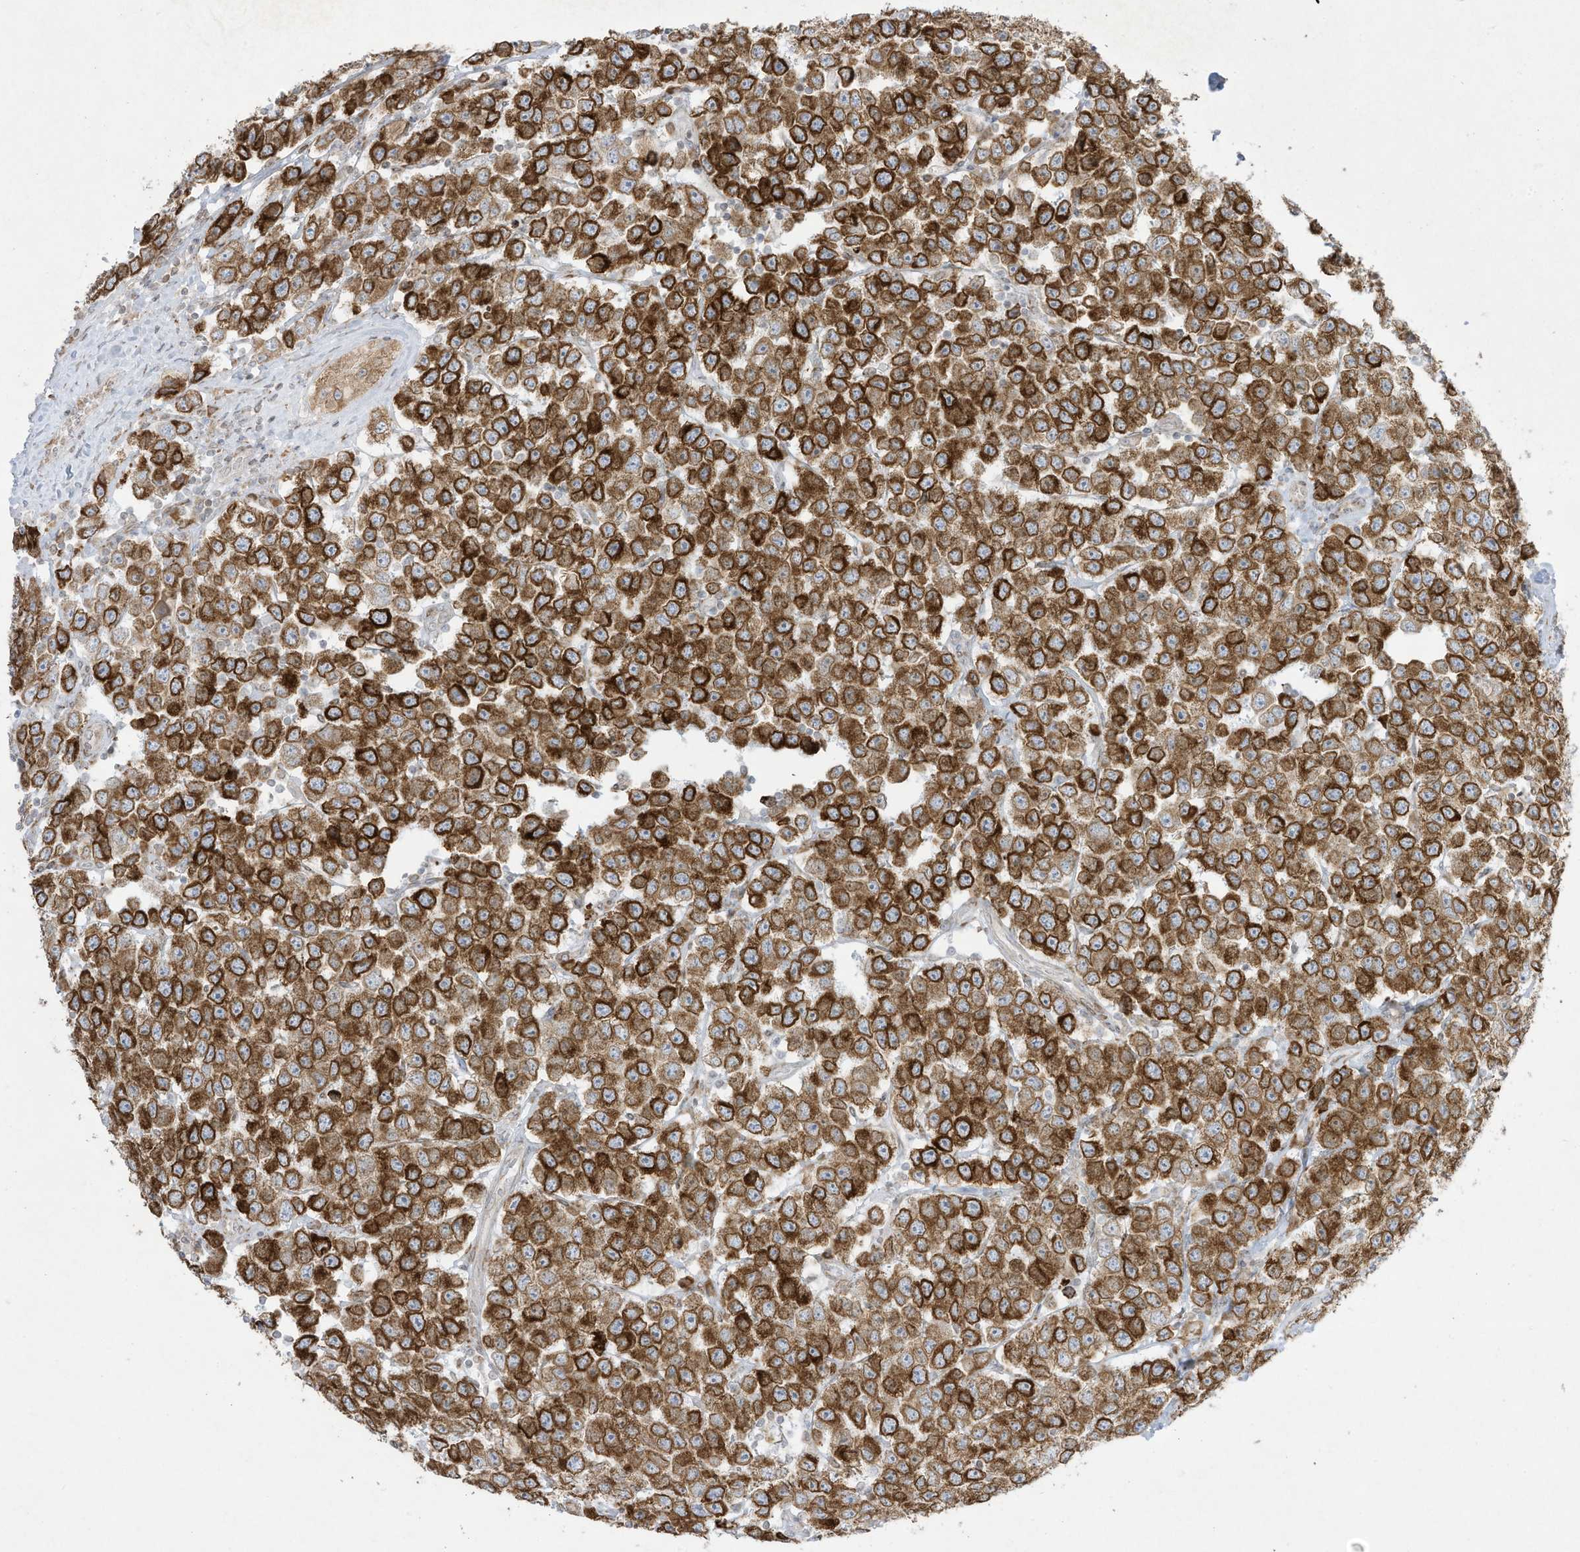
{"staining": {"intensity": "strong", "quantity": ">75%", "location": "cytoplasmic/membranous"}, "tissue": "testis cancer", "cell_type": "Tumor cells", "image_type": "cancer", "snomed": [{"axis": "morphology", "description": "Seminoma, NOS"}, {"axis": "topography", "description": "Testis"}], "caption": "Seminoma (testis) stained with IHC displays strong cytoplasmic/membranous positivity in approximately >75% of tumor cells. The protein is shown in brown color, while the nuclei are stained blue.", "gene": "PTK6", "patient": {"sex": "male", "age": 28}}